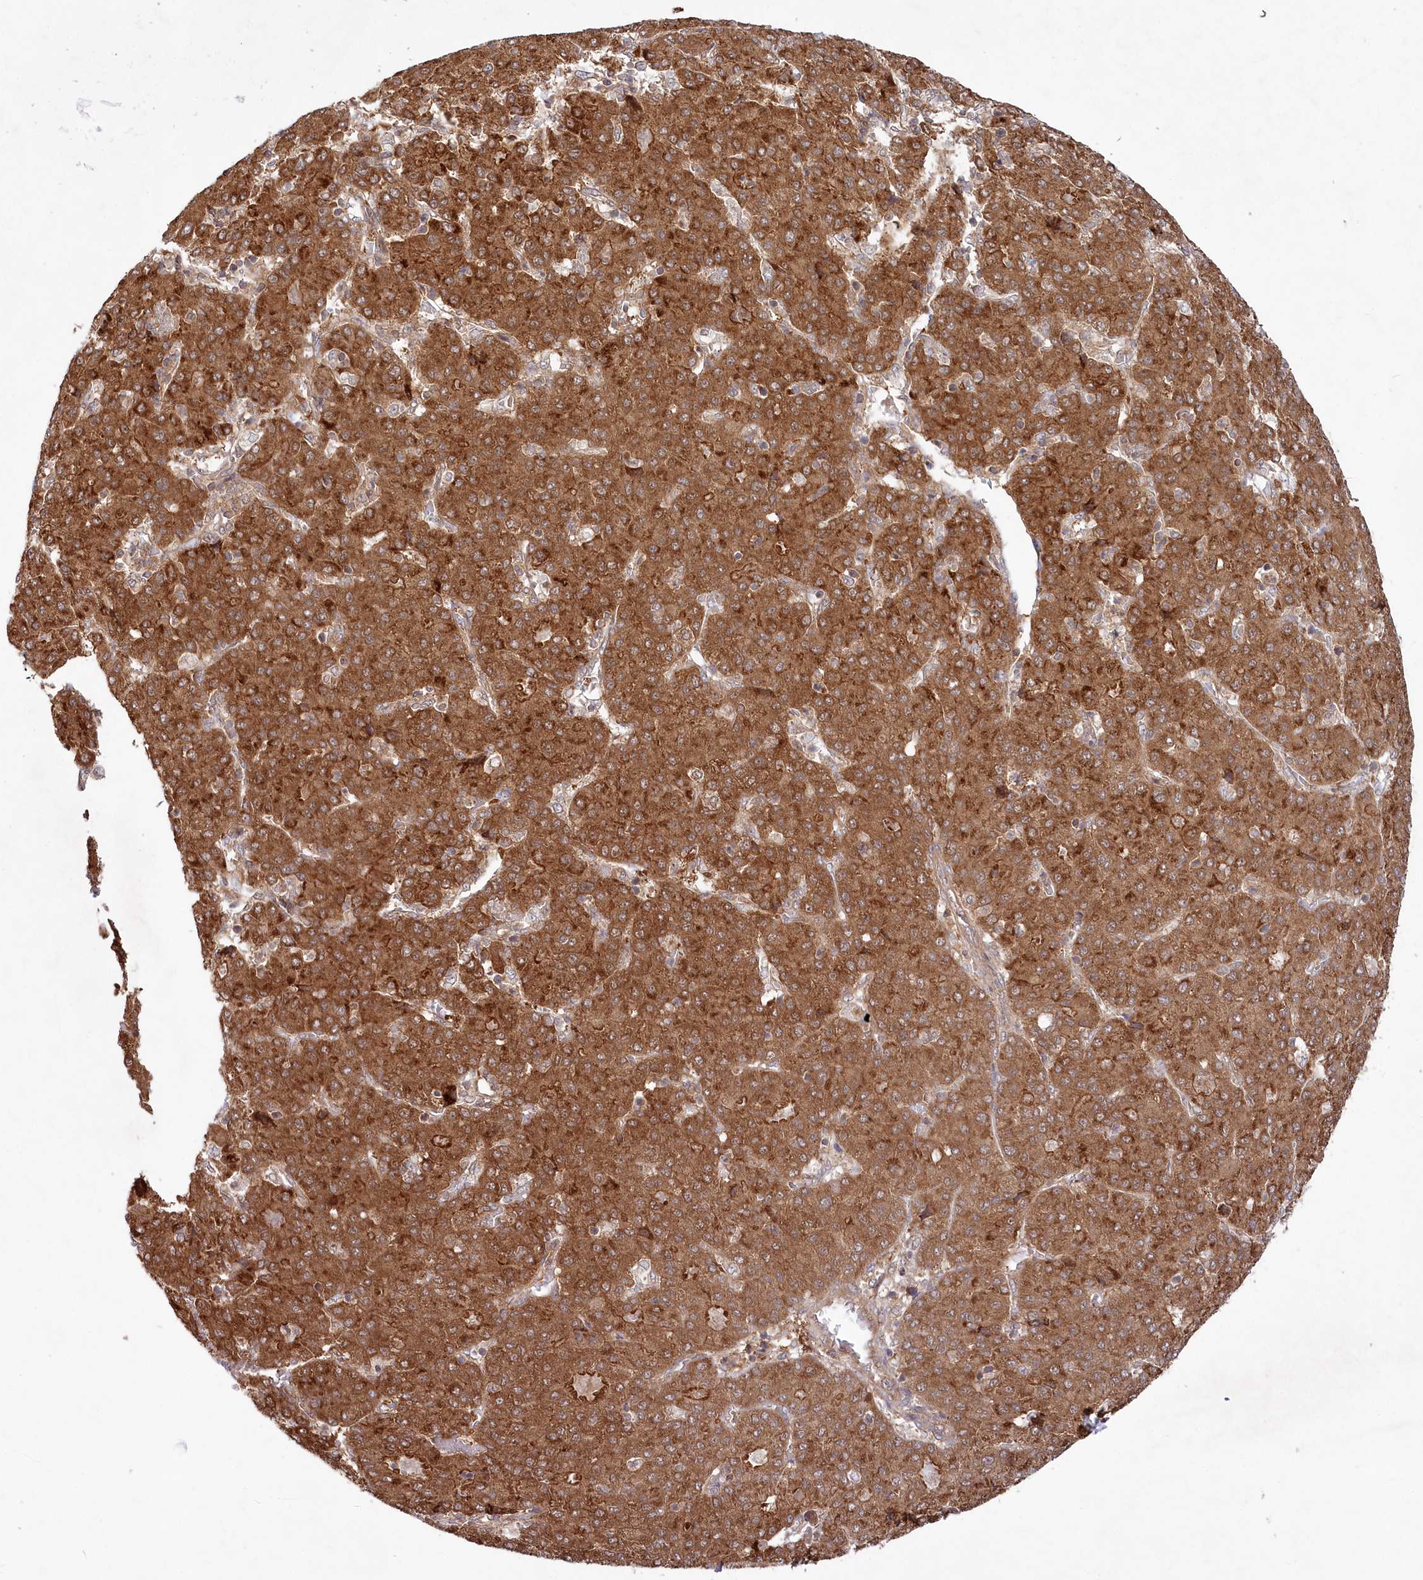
{"staining": {"intensity": "strong", "quantity": ">75%", "location": "cytoplasmic/membranous"}, "tissue": "liver cancer", "cell_type": "Tumor cells", "image_type": "cancer", "snomed": [{"axis": "morphology", "description": "Carcinoma, Hepatocellular, NOS"}, {"axis": "topography", "description": "Liver"}], "caption": "A high-resolution micrograph shows immunohistochemistry (IHC) staining of liver cancer (hepatocellular carcinoma), which exhibits strong cytoplasmic/membranous staining in about >75% of tumor cells.", "gene": "TBCA", "patient": {"sex": "male", "age": 65}}